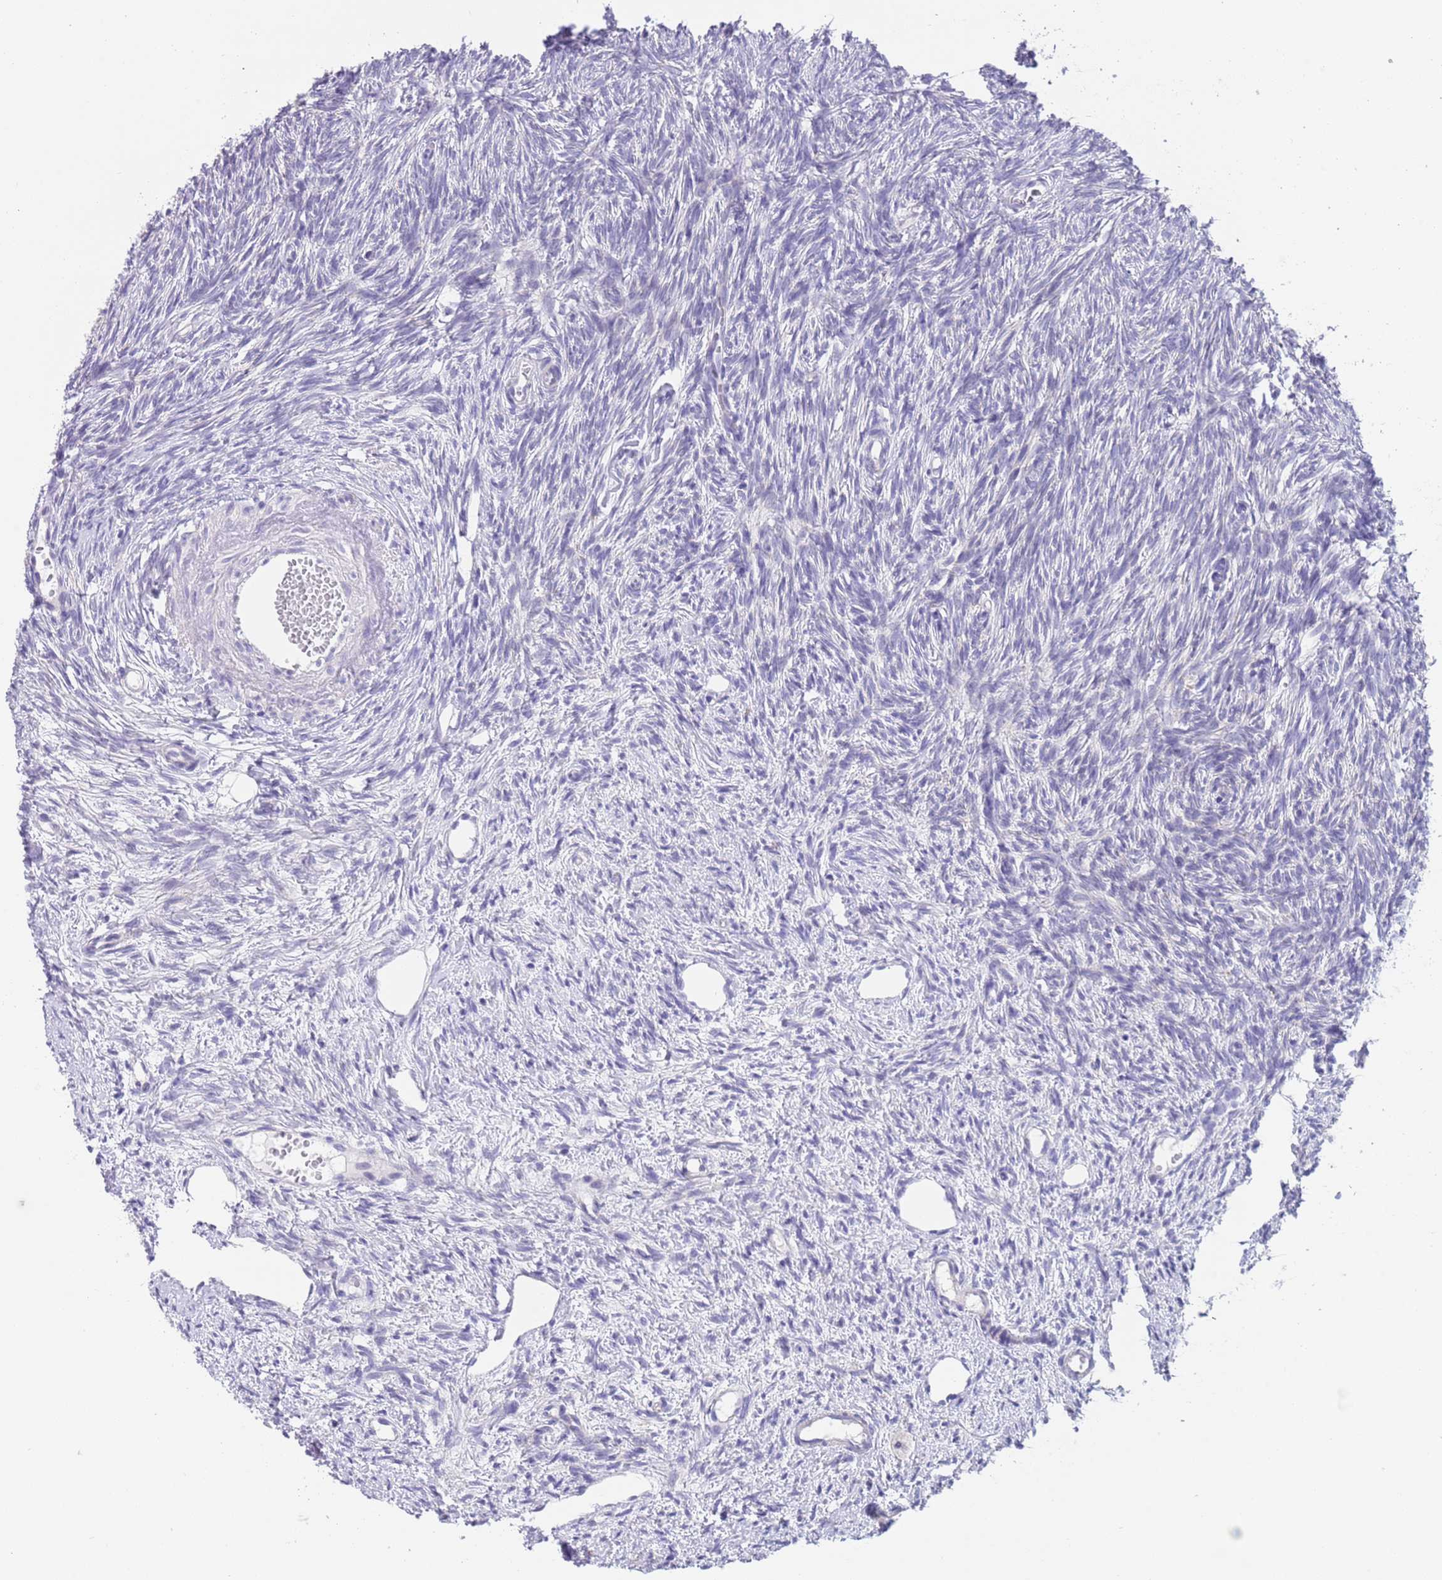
{"staining": {"intensity": "negative", "quantity": "none", "location": "none"}, "tissue": "ovary", "cell_type": "Ovarian stroma cells", "image_type": "normal", "snomed": [{"axis": "morphology", "description": "Normal tissue, NOS"}, {"axis": "topography", "description": "Ovary"}], "caption": "Histopathology image shows no protein positivity in ovarian stroma cells of normal ovary.", "gene": "SPIRE2", "patient": {"sex": "female", "age": 51}}